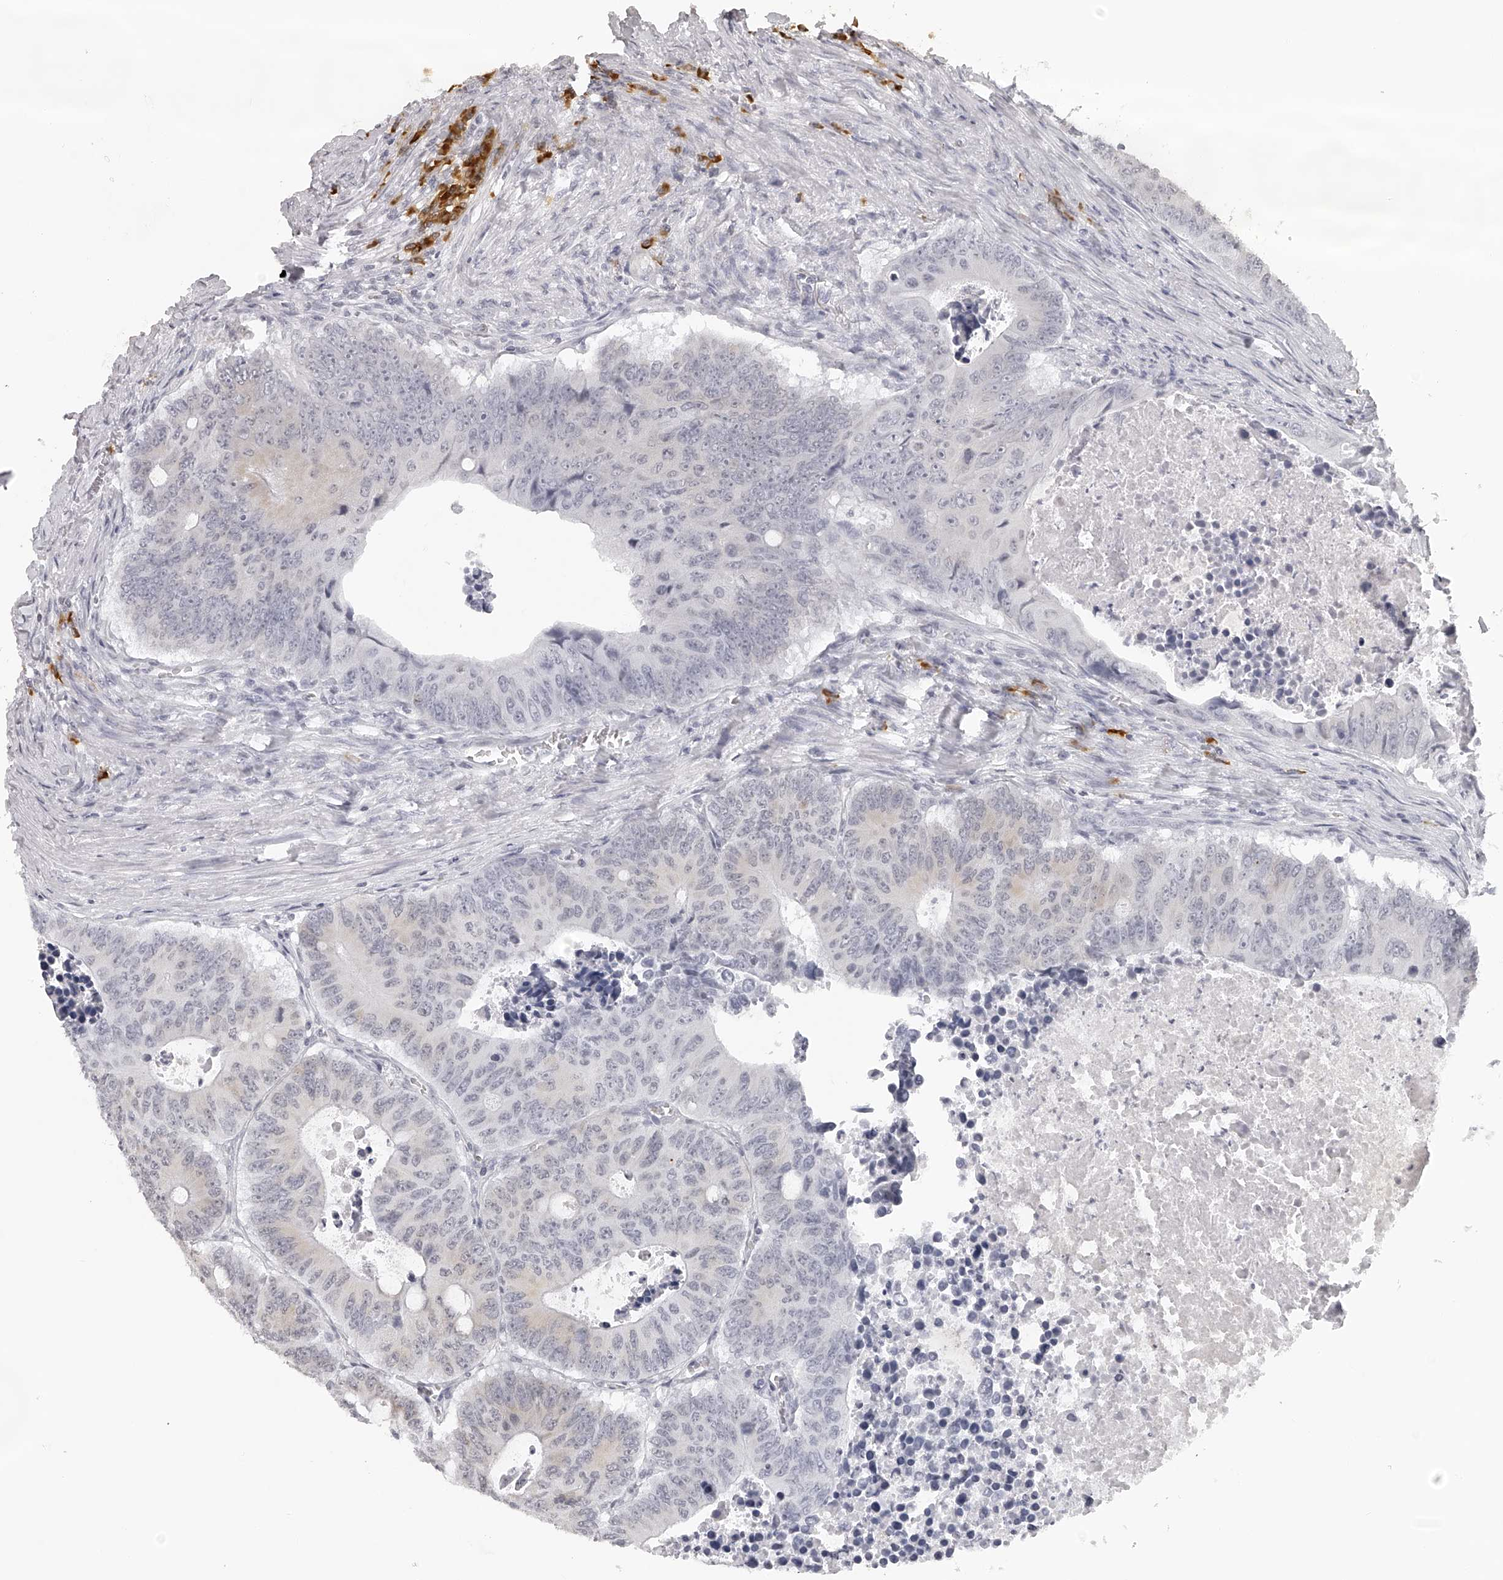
{"staining": {"intensity": "weak", "quantity": "<25%", "location": "cytoplasmic/membranous,nuclear"}, "tissue": "colorectal cancer", "cell_type": "Tumor cells", "image_type": "cancer", "snomed": [{"axis": "morphology", "description": "Adenocarcinoma, NOS"}, {"axis": "topography", "description": "Colon"}], "caption": "IHC of adenocarcinoma (colorectal) displays no expression in tumor cells.", "gene": "SEC11C", "patient": {"sex": "male", "age": 87}}